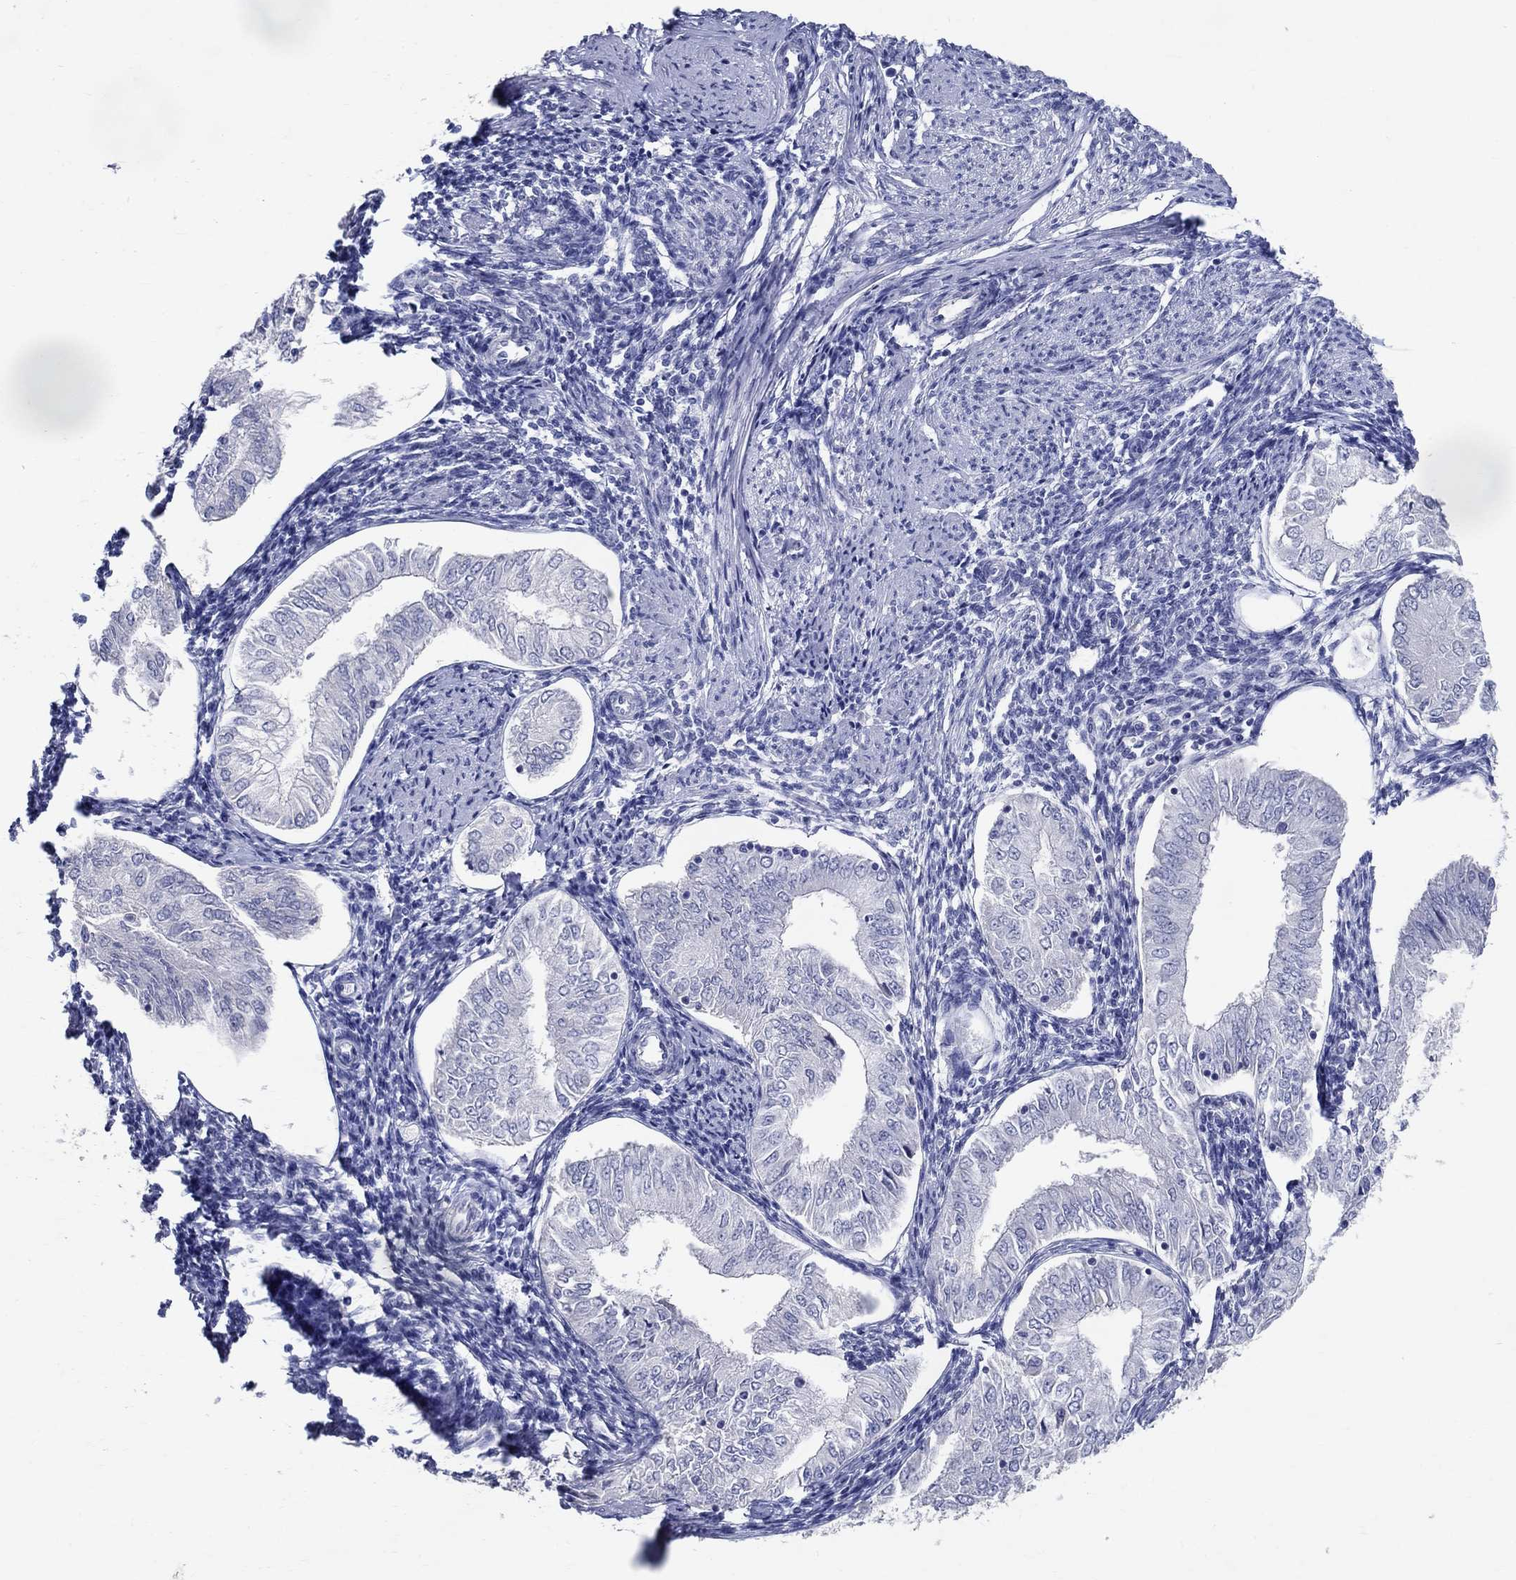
{"staining": {"intensity": "negative", "quantity": "none", "location": "none"}, "tissue": "endometrial cancer", "cell_type": "Tumor cells", "image_type": "cancer", "snomed": [{"axis": "morphology", "description": "Adenocarcinoma, NOS"}, {"axis": "topography", "description": "Endometrium"}], "caption": "Protein analysis of endometrial cancer displays no significant positivity in tumor cells.", "gene": "SOX2", "patient": {"sex": "female", "age": 53}}